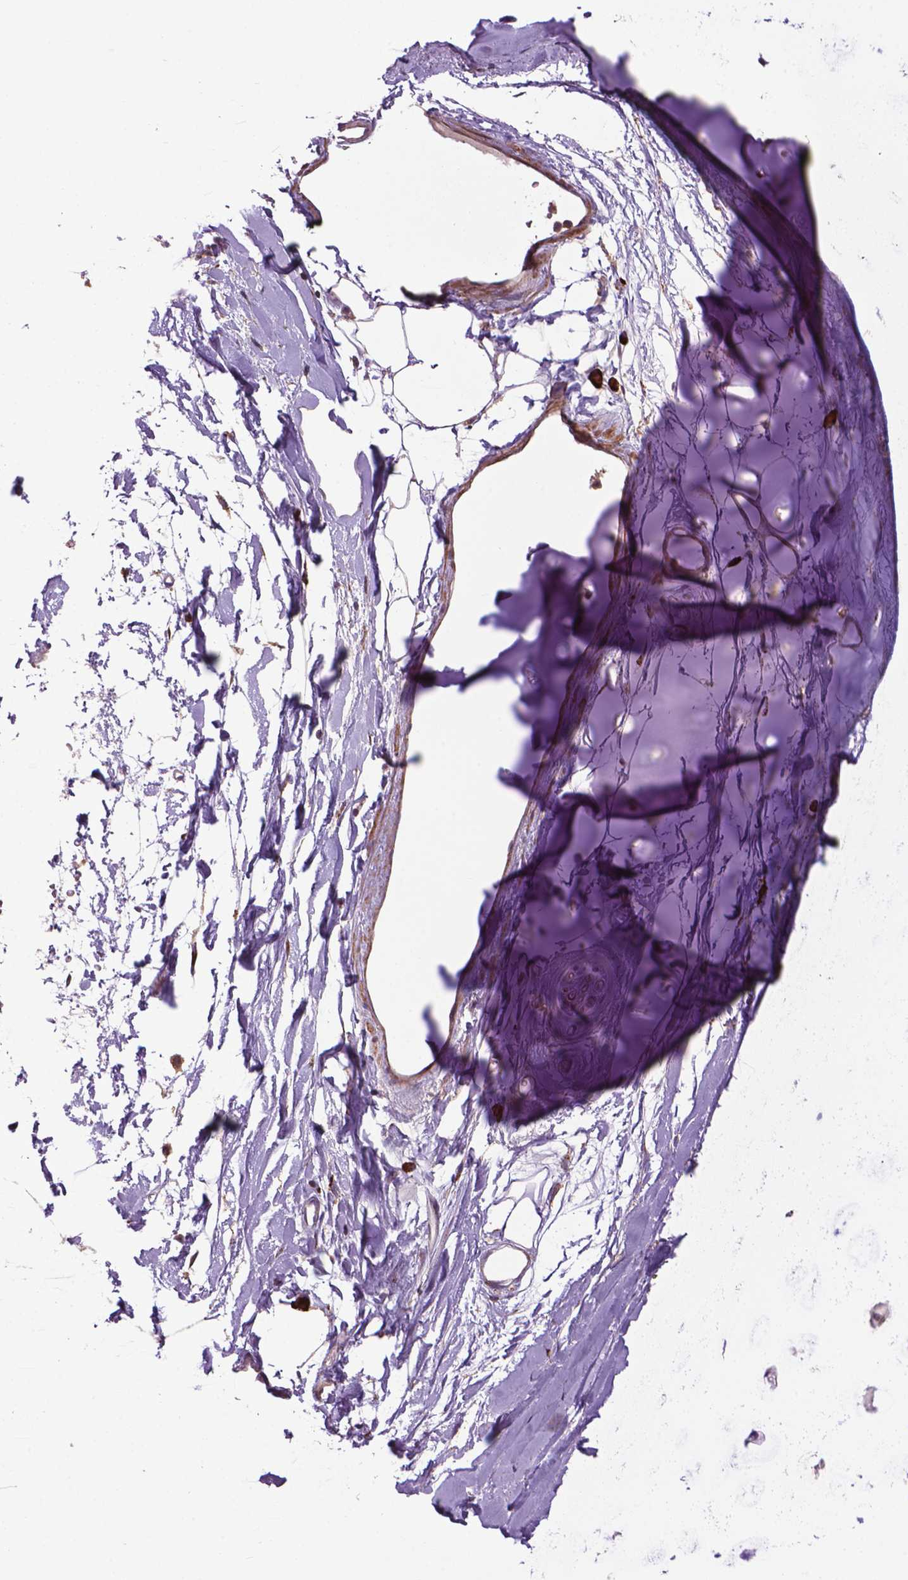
{"staining": {"intensity": "negative", "quantity": "none", "location": "none"}, "tissue": "adipose tissue", "cell_type": "Adipocytes", "image_type": "normal", "snomed": [{"axis": "morphology", "description": "Normal tissue, NOS"}, {"axis": "topography", "description": "Cartilage tissue"}, {"axis": "topography", "description": "Bronchus"}], "caption": "IHC image of benign adipose tissue: human adipose tissue stained with DAB displays no significant protein staining in adipocytes. The staining was performed using DAB (3,3'-diaminobenzidine) to visualize the protein expression in brown, while the nuclei were stained in blue with hematoxylin (Magnification: 20x).", "gene": "MYH14", "patient": {"sex": "male", "age": 58}}